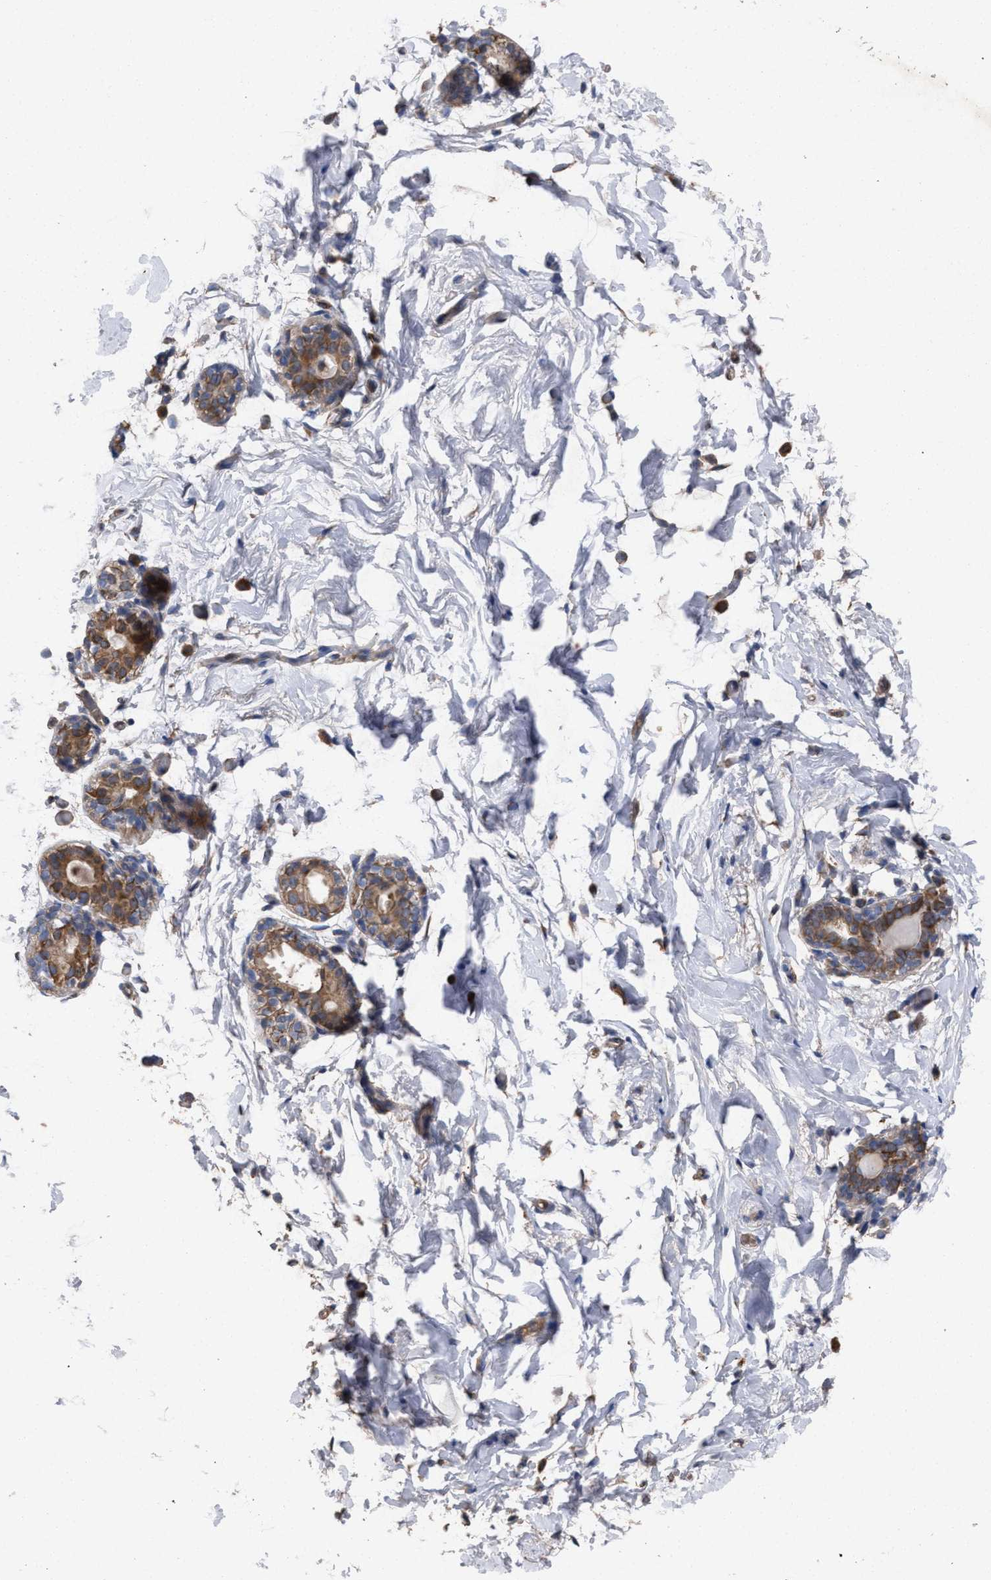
{"staining": {"intensity": "negative", "quantity": "none", "location": "none"}, "tissue": "breast", "cell_type": "Adipocytes", "image_type": "normal", "snomed": [{"axis": "morphology", "description": "Normal tissue, NOS"}, {"axis": "topography", "description": "Breast"}], "caption": "Normal breast was stained to show a protein in brown. There is no significant staining in adipocytes.", "gene": "BCL2L12", "patient": {"sex": "female", "age": 62}}